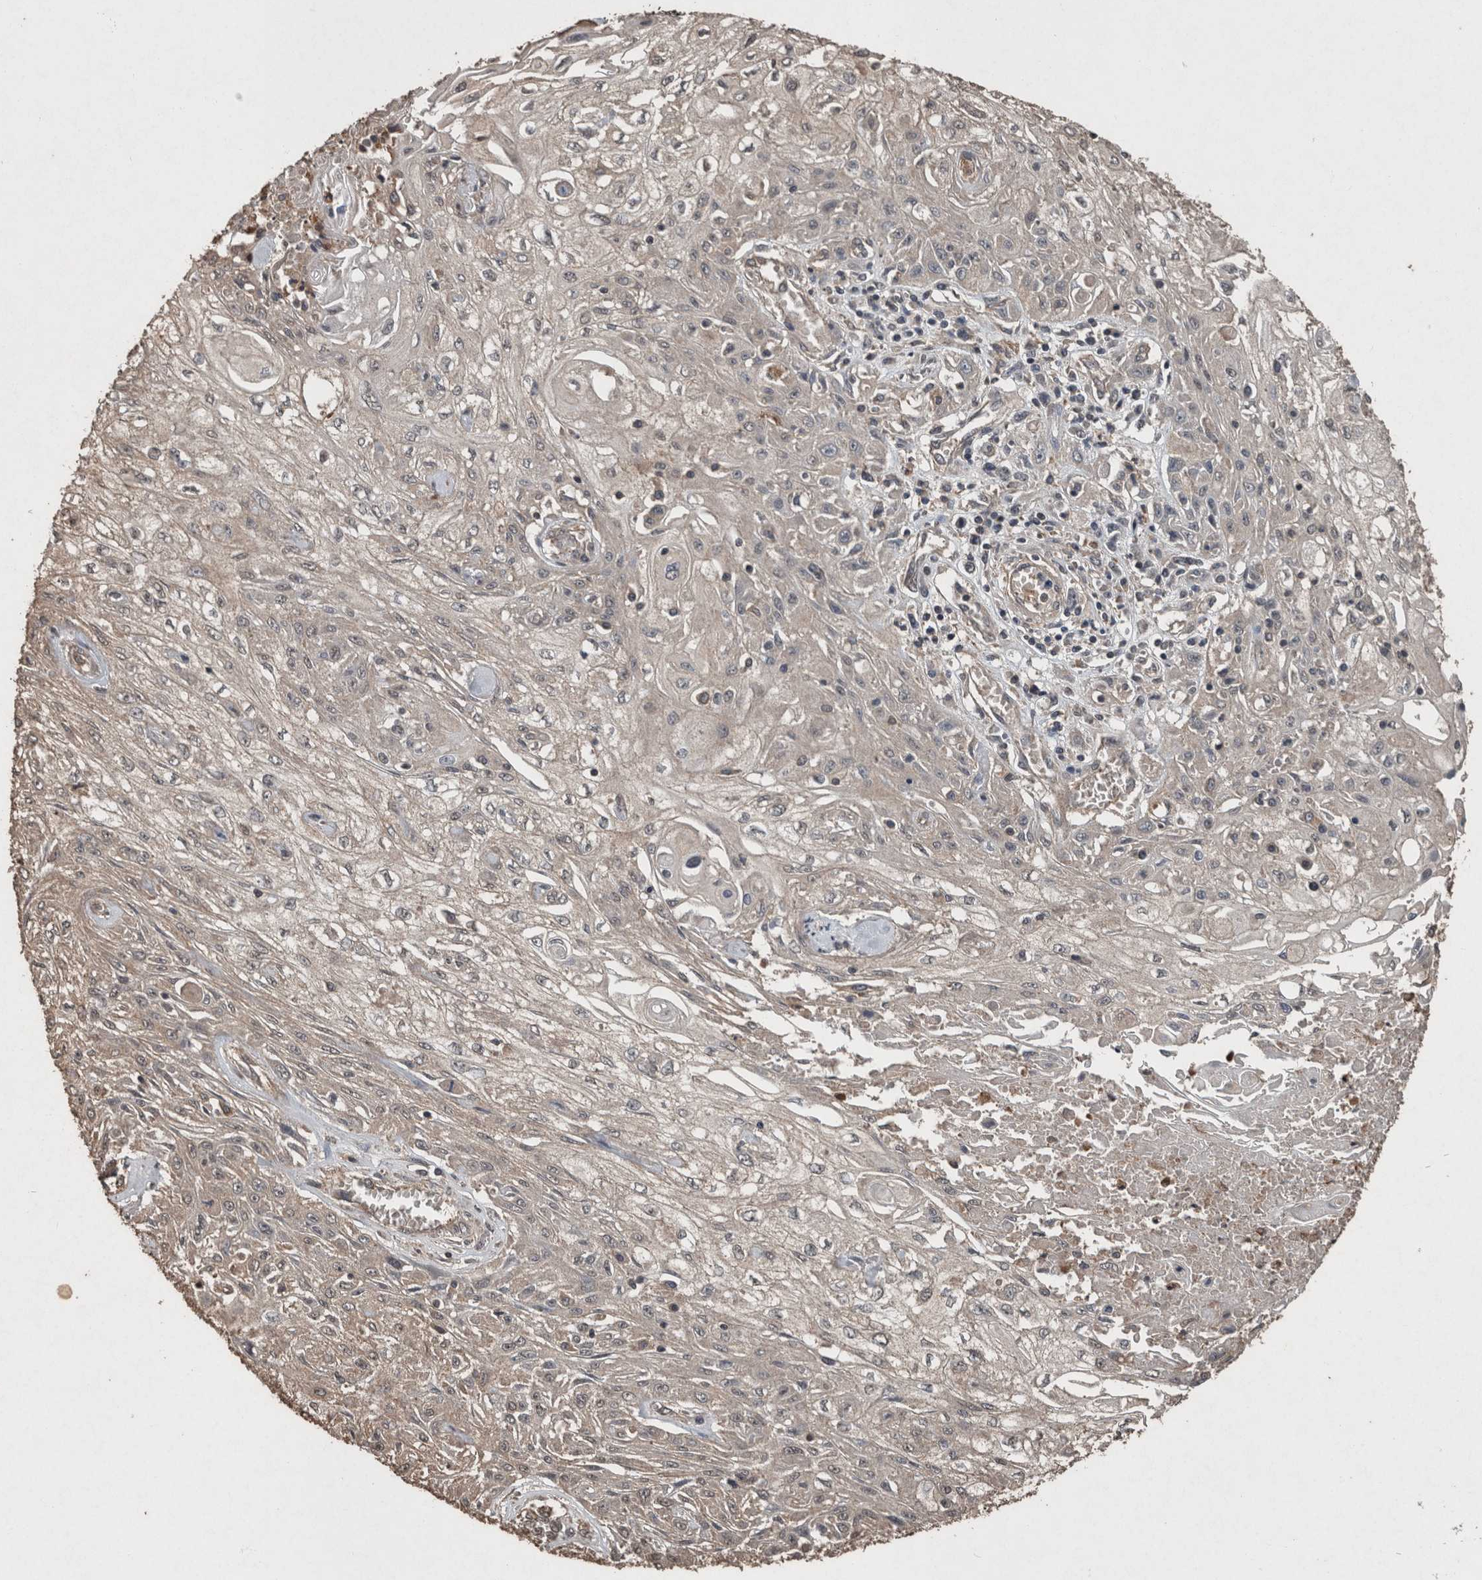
{"staining": {"intensity": "weak", "quantity": "<25%", "location": "cytoplasmic/membranous"}, "tissue": "skin cancer", "cell_type": "Tumor cells", "image_type": "cancer", "snomed": [{"axis": "morphology", "description": "Squamous cell carcinoma, NOS"}, {"axis": "morphology", "description": "Squamous cell carcinoma, metastatic, NOS"}, {"axis": "topography", "description": "Skin"}, {"axis": "topography", "description": "Lymph node"}], "caption": "A high-resolution micrograph shows immunohistochemistry (IHC) staining of metastatic squamous cell carcinoma (skin), which exhibits no significant staining in tumor cells. (DAB immunohistochemistry (IHC), high magnification).", "gene": "FGFRL1", "patient": {"sex": "male", "age": 75}}